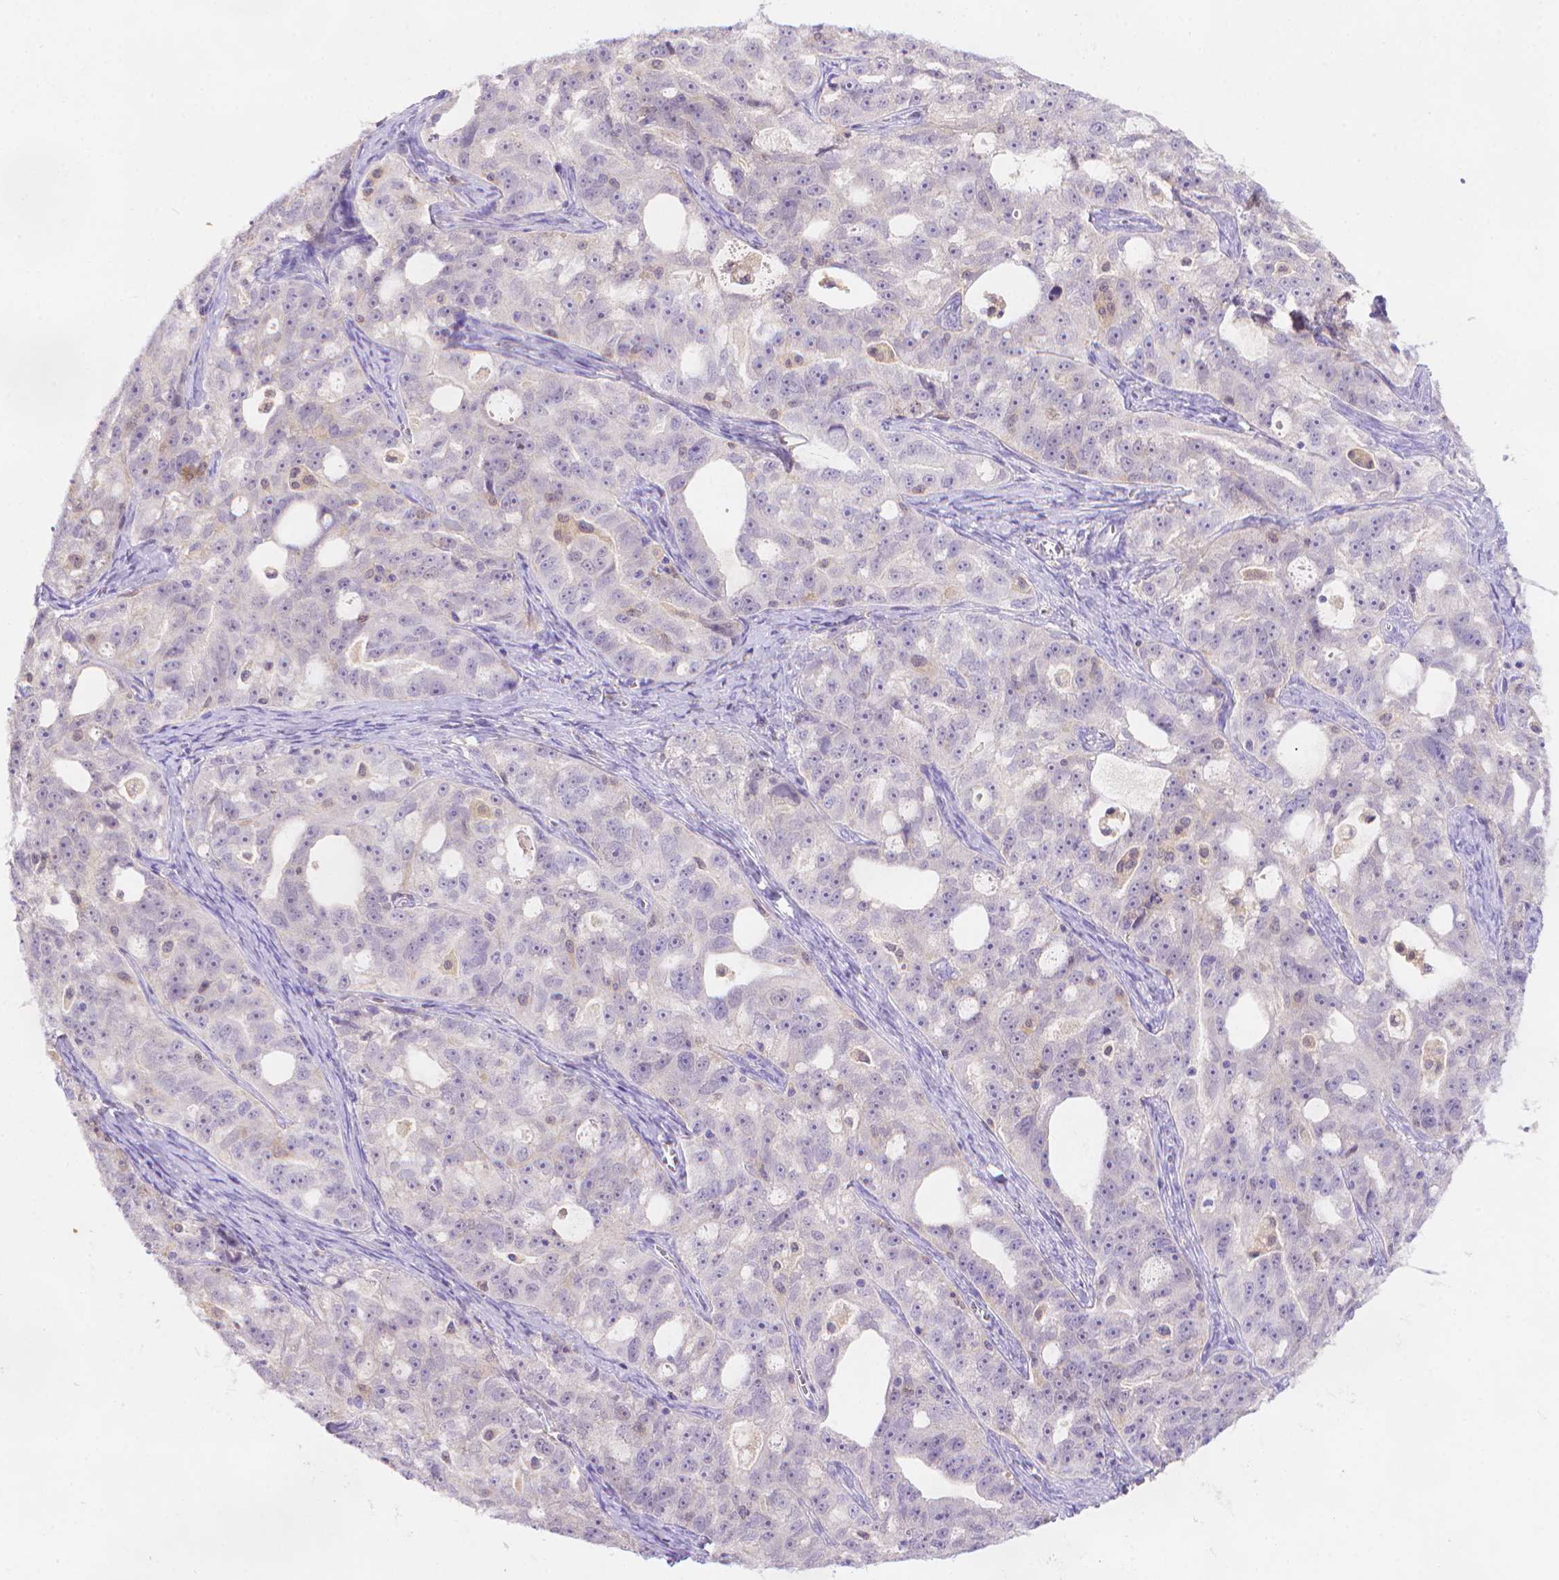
{"staining": {"intensity": "negative", "quantity": "none", "location": "none"}, "tissue": "ovarian cancer", "cell_type": "Tumor cells", "image_type": "cancer", "snomed": [{"axis": "morphology", "description": "Cystadenocarcinoma, serous, NOS"}, {"axis": "topography", "description": "Ovary"}], "caption": "Histopathology image shows no protein positivity in tumor cells of ovarian serous cystadenocarcinoma tissue. (DAB immunohistochemistry, high magnification).", "gene": "FGD2", "patient": {"sex": "female", "age": 51}}